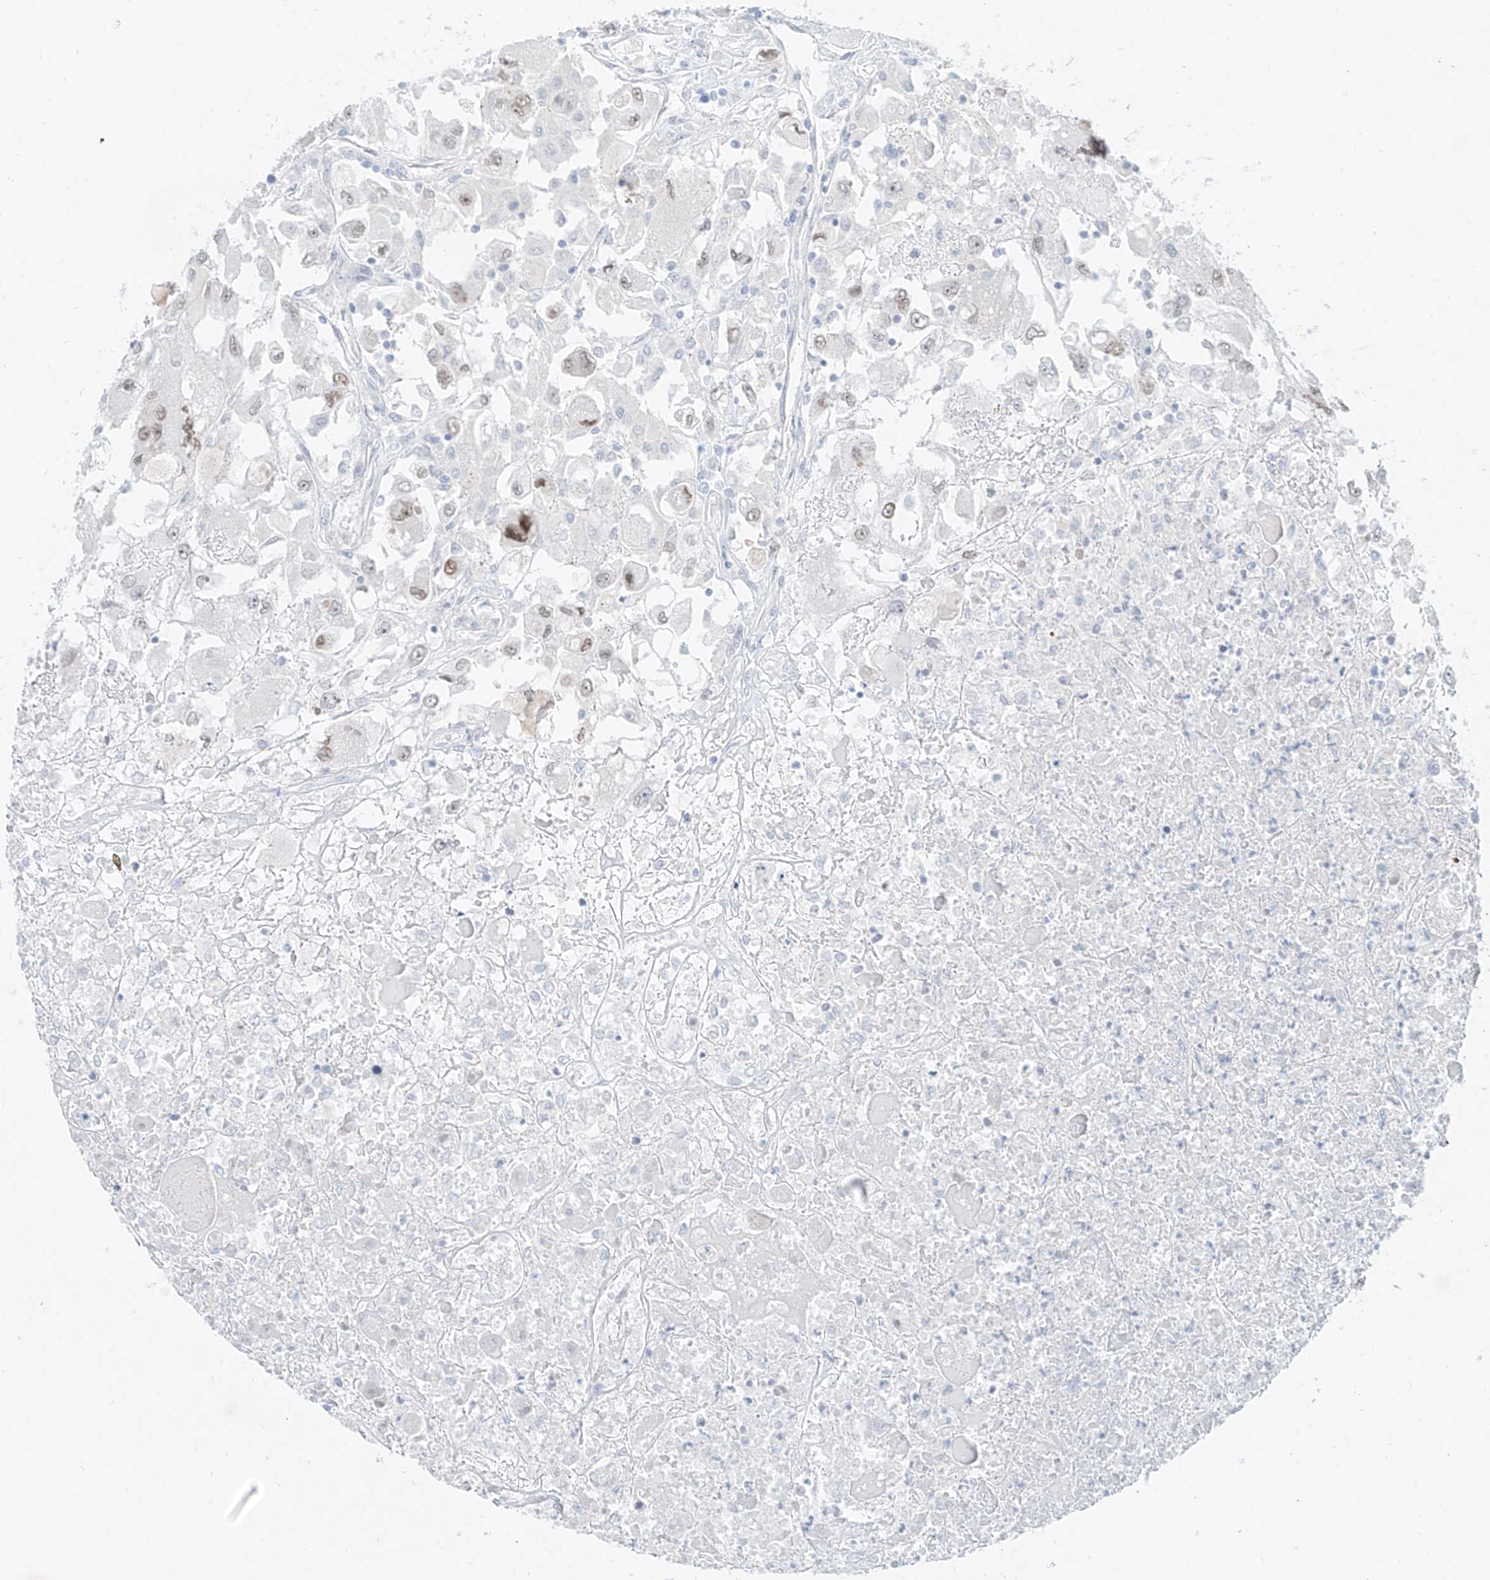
{"staining": {"intensity": "weak", "quantity": "25%-75%", "location": "nuclear"}, "tissue": "renal cancer", "cell_type": "Tumor cells", "image_type": "cancer", "snomed": [{"axis": "morphology", "description": "Adenocarcinoma, NOS"}, {"axis": "topography", "description": "Kidney"}], "caption": "Immunohistochemical staining of human adenocarcinoma (renal) reveals low levels of weak nuclear protein expression in about 25%-75% of tumor cells.", "gene": "BARX2", "patient": {"sex": "female", "age": 52}}